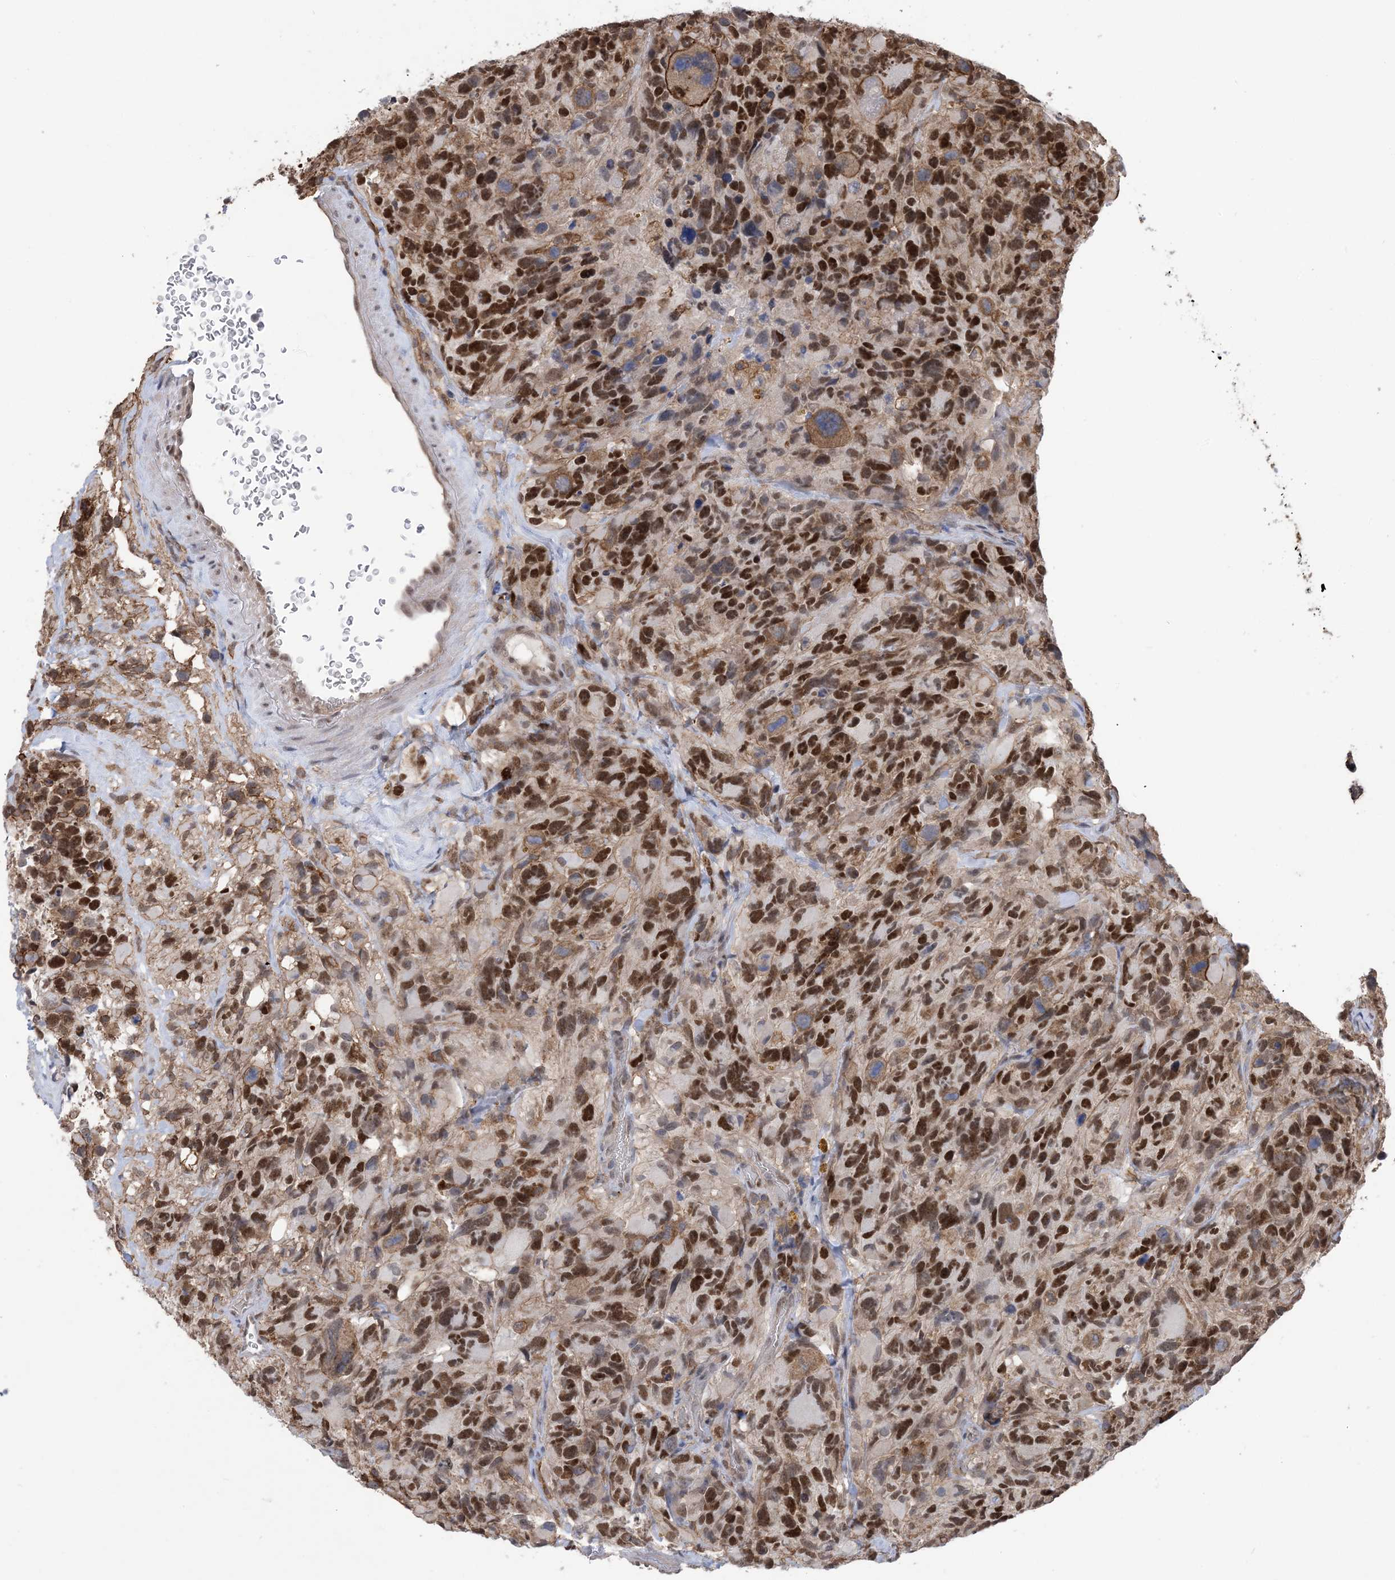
{"staining": {"intensity": "strong", "quantity": ">75%", "location": "nuclear"}, "tissue": "glioma", "cell_type": "Tumor cells", "image_type": "cancer", "snomed": [{"axis": "morphology", "description": "Glioma, malignant, High grade"}, {"axis": "topography", "description": "Brain"}], "caption": "IHC (DAB (3,3'-diaminobenzidine)) staining of human glioma exhibits strong nuclear protein staining in about >75% of tumor cells.", "gene": "ZNF8", "patient": {"sex": "male", "age": 69}}